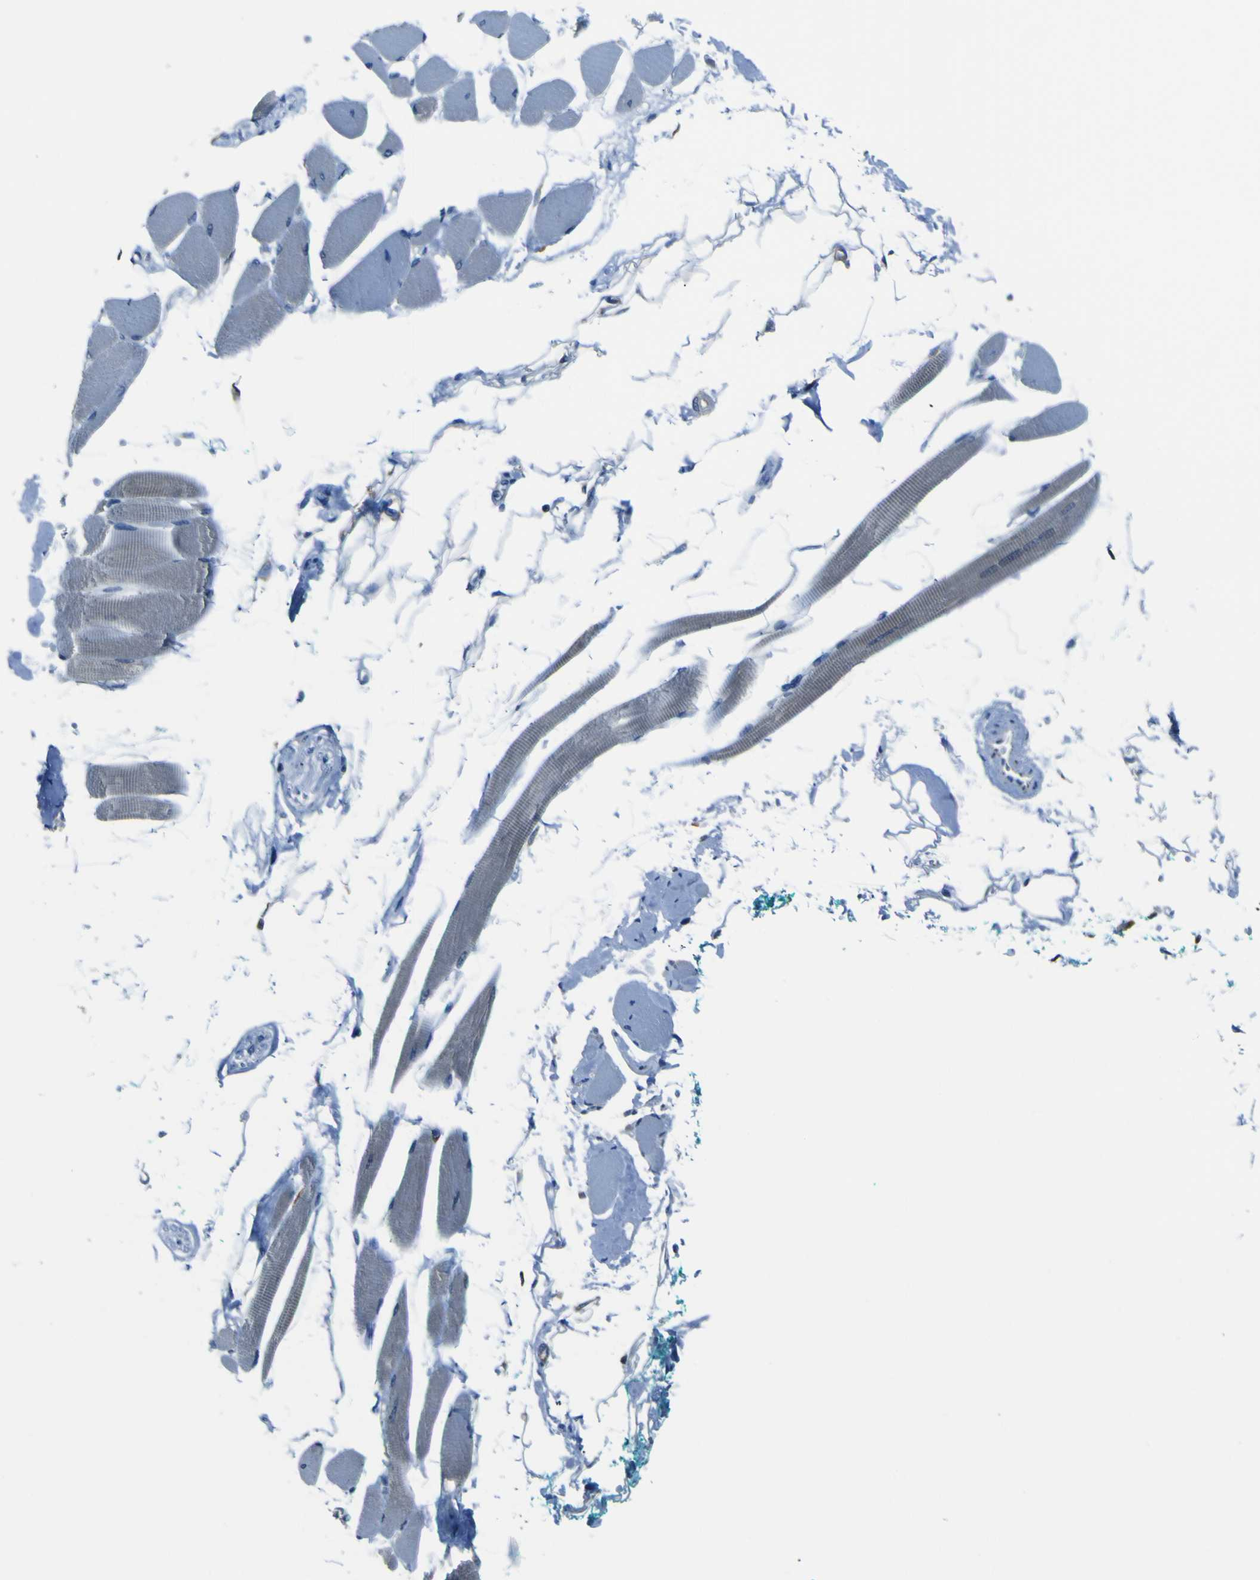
{"staining": {"intensity": "weak", "quantity": "25%-75%", "location": "cytoplasmic/membranous"}, "tissue": "skeletal muscle", "cell_type": "Myocytes", "image_type": "normal", "snomed": [{"axis": "morphology", "description": "Normal tissue, NOS"}, {"axis": "topography", "description": "Skeletal muscle"}, {"axis": "topography", "description": "Oral tissue"}, {"axis": "topography", "description": "Peripheral nerve tissue"}], "caption": "Myocytes exhibit low levels of weak cytoplasmic/membranous expression in about 25%-75% of cells in normal human skeletal muscle.", "gene": "STIM1", "patient": {"sex": "female", "age": 84}}